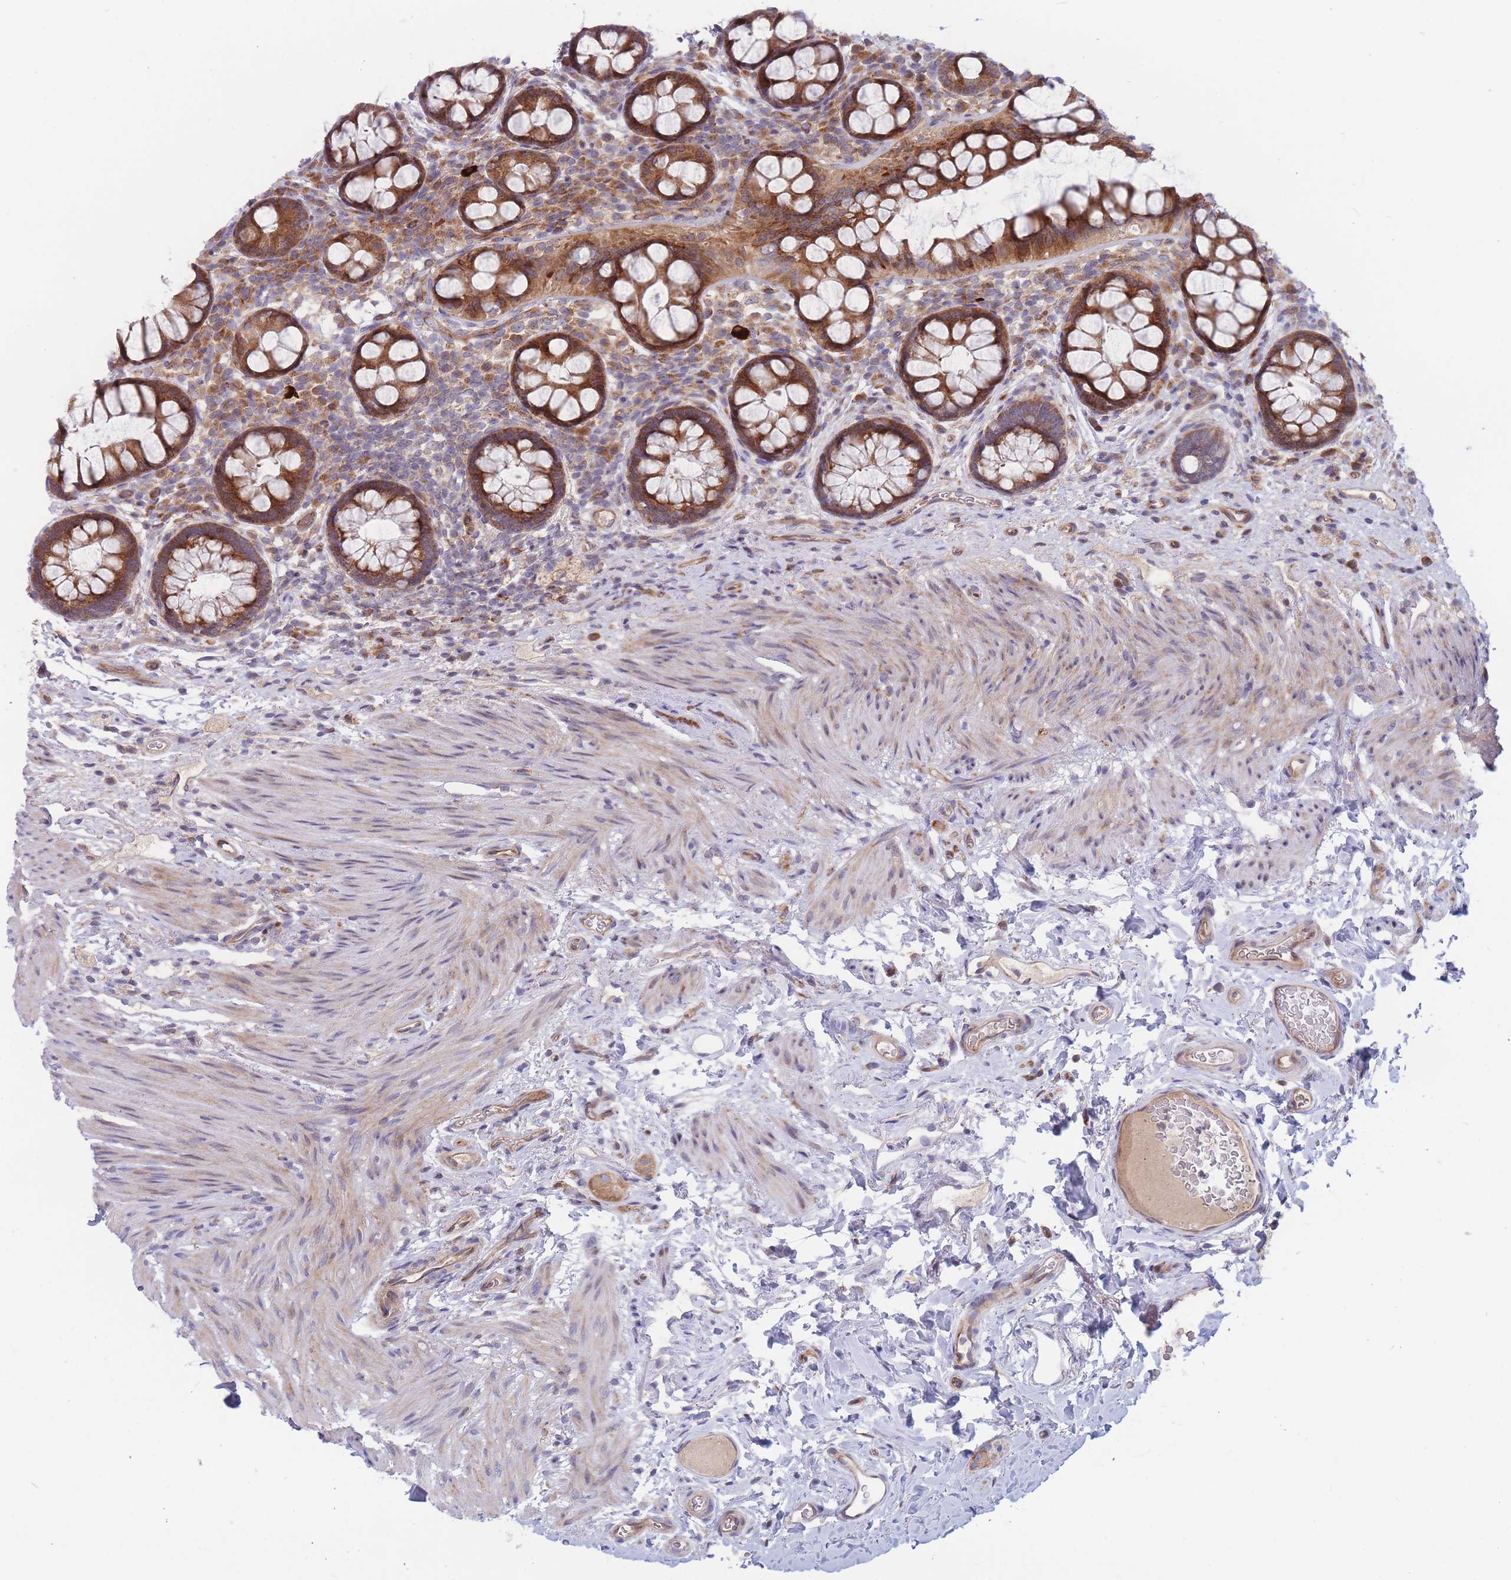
{"staining": {"intensity": "moderate", "quantity": ">75%", "location": "cytoplasmic/membranous"}, "tissue": "rectum", "cell_type": "Glandular cells", "image_type": "normal", "snomed": [{"axis": "morphology", "description": "Normal tissue, NOS"}, {"axis": "topography", "description": "Rectum"}, {"axis": "topography", "description": "Peripheral nerve tissue"}], "caption": "A medium amount of moderate cytoplasmic/membranous expression is identified in approximately >75% of glandular cells in unremarkable rectum.", "gene": "TMEM131L", "patient": {"sex": "female", "age": 69}}